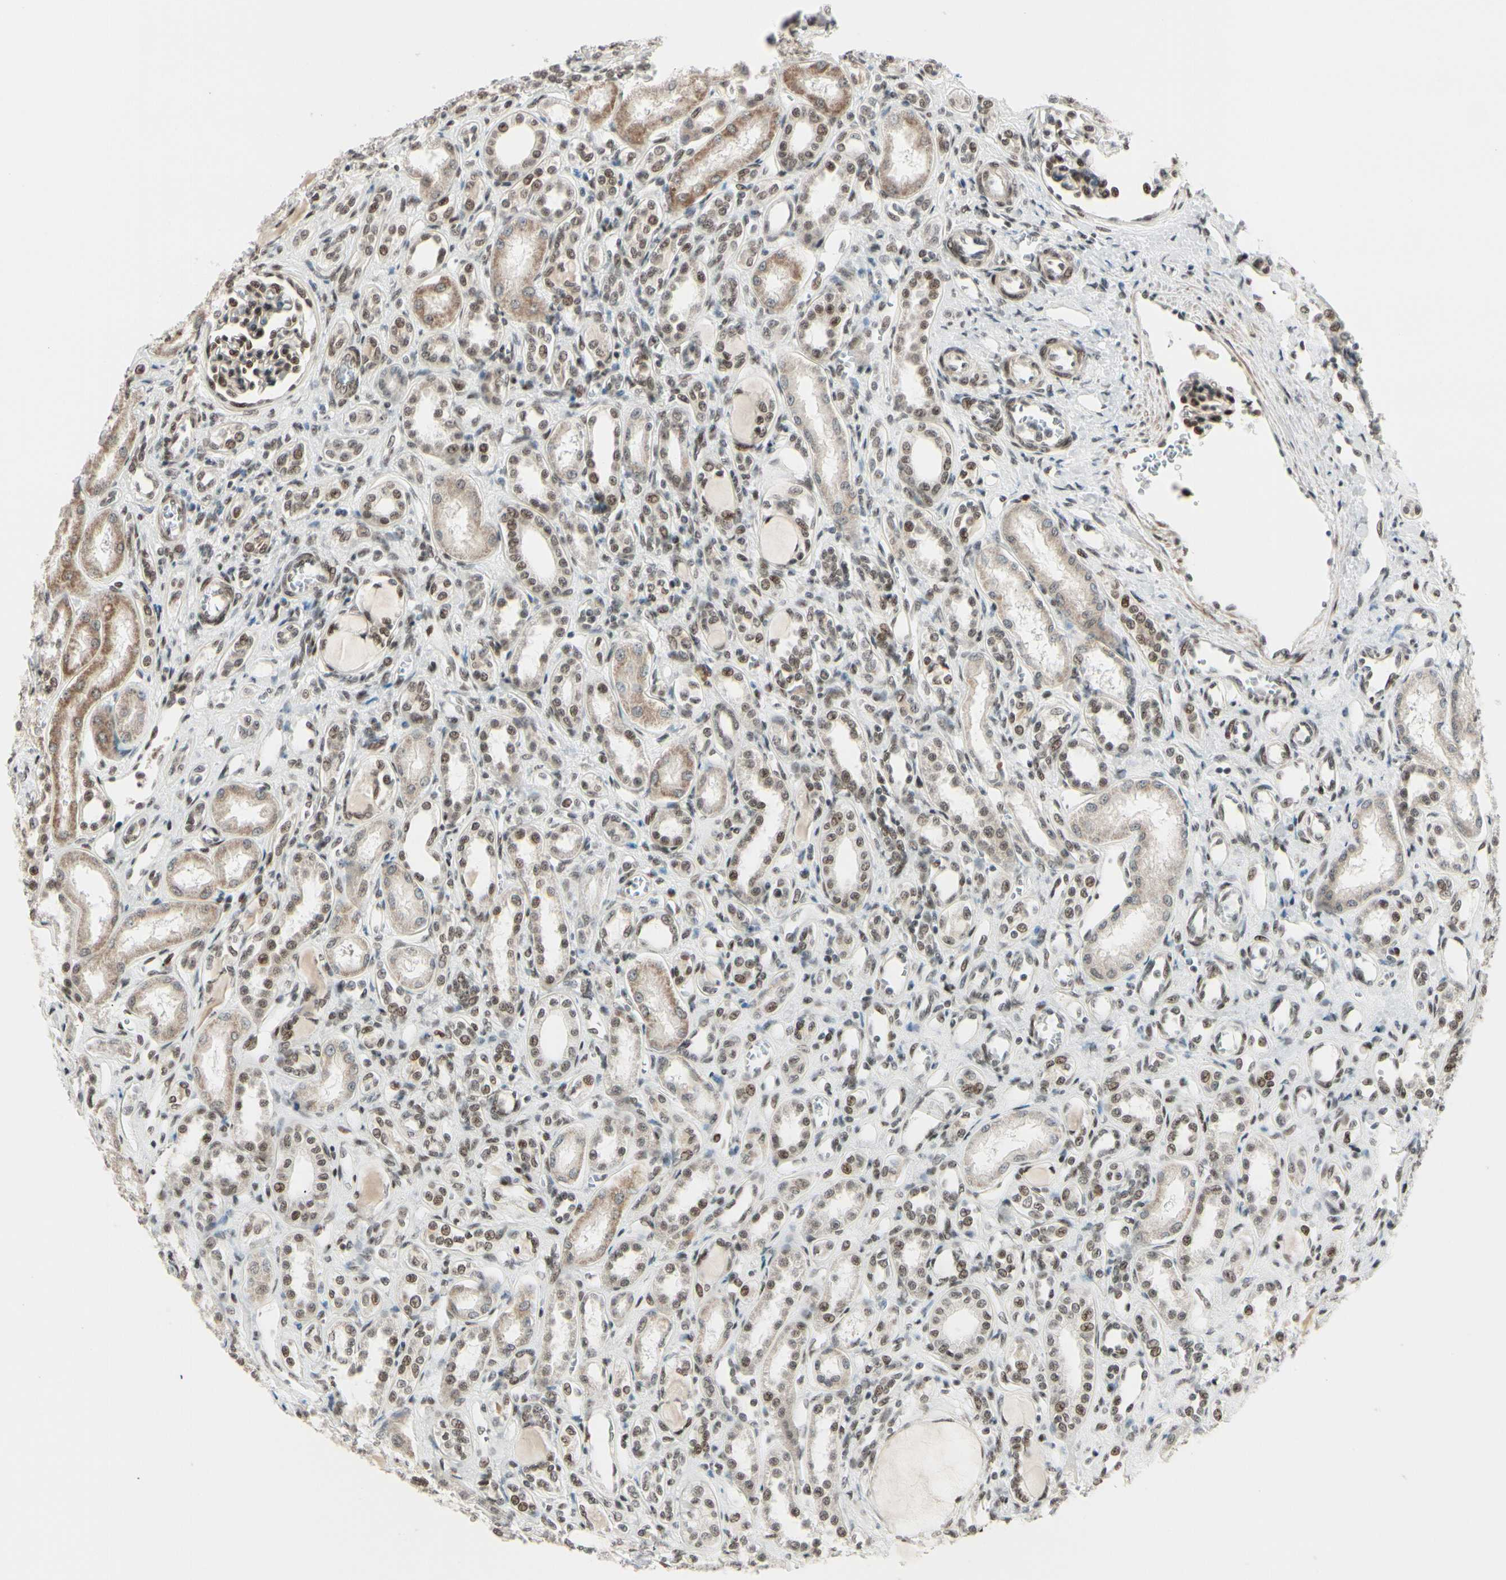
{"staining": {"intensity": "moderate", "quantity": ">75%", "location": "cytoplasmic/membranous,nuclear"}, "tissue": "kidney", "cell_type": "Cells in glomeruli", "image_type": "normal", "snomed": [{"axis": "morphology", "description": "Normal tissue, NOS"}, {"axis": "topography", "description": "Kidney"}], "caption": "About >75% of cells in glomeruli in benign kidney display moderate cytoplasmic/membranous,nuclear protein expression as visualized by brown immunohistochemical staining.", "gene": "CHAMP1", "patient": {"sex": "male", "age": 7}}